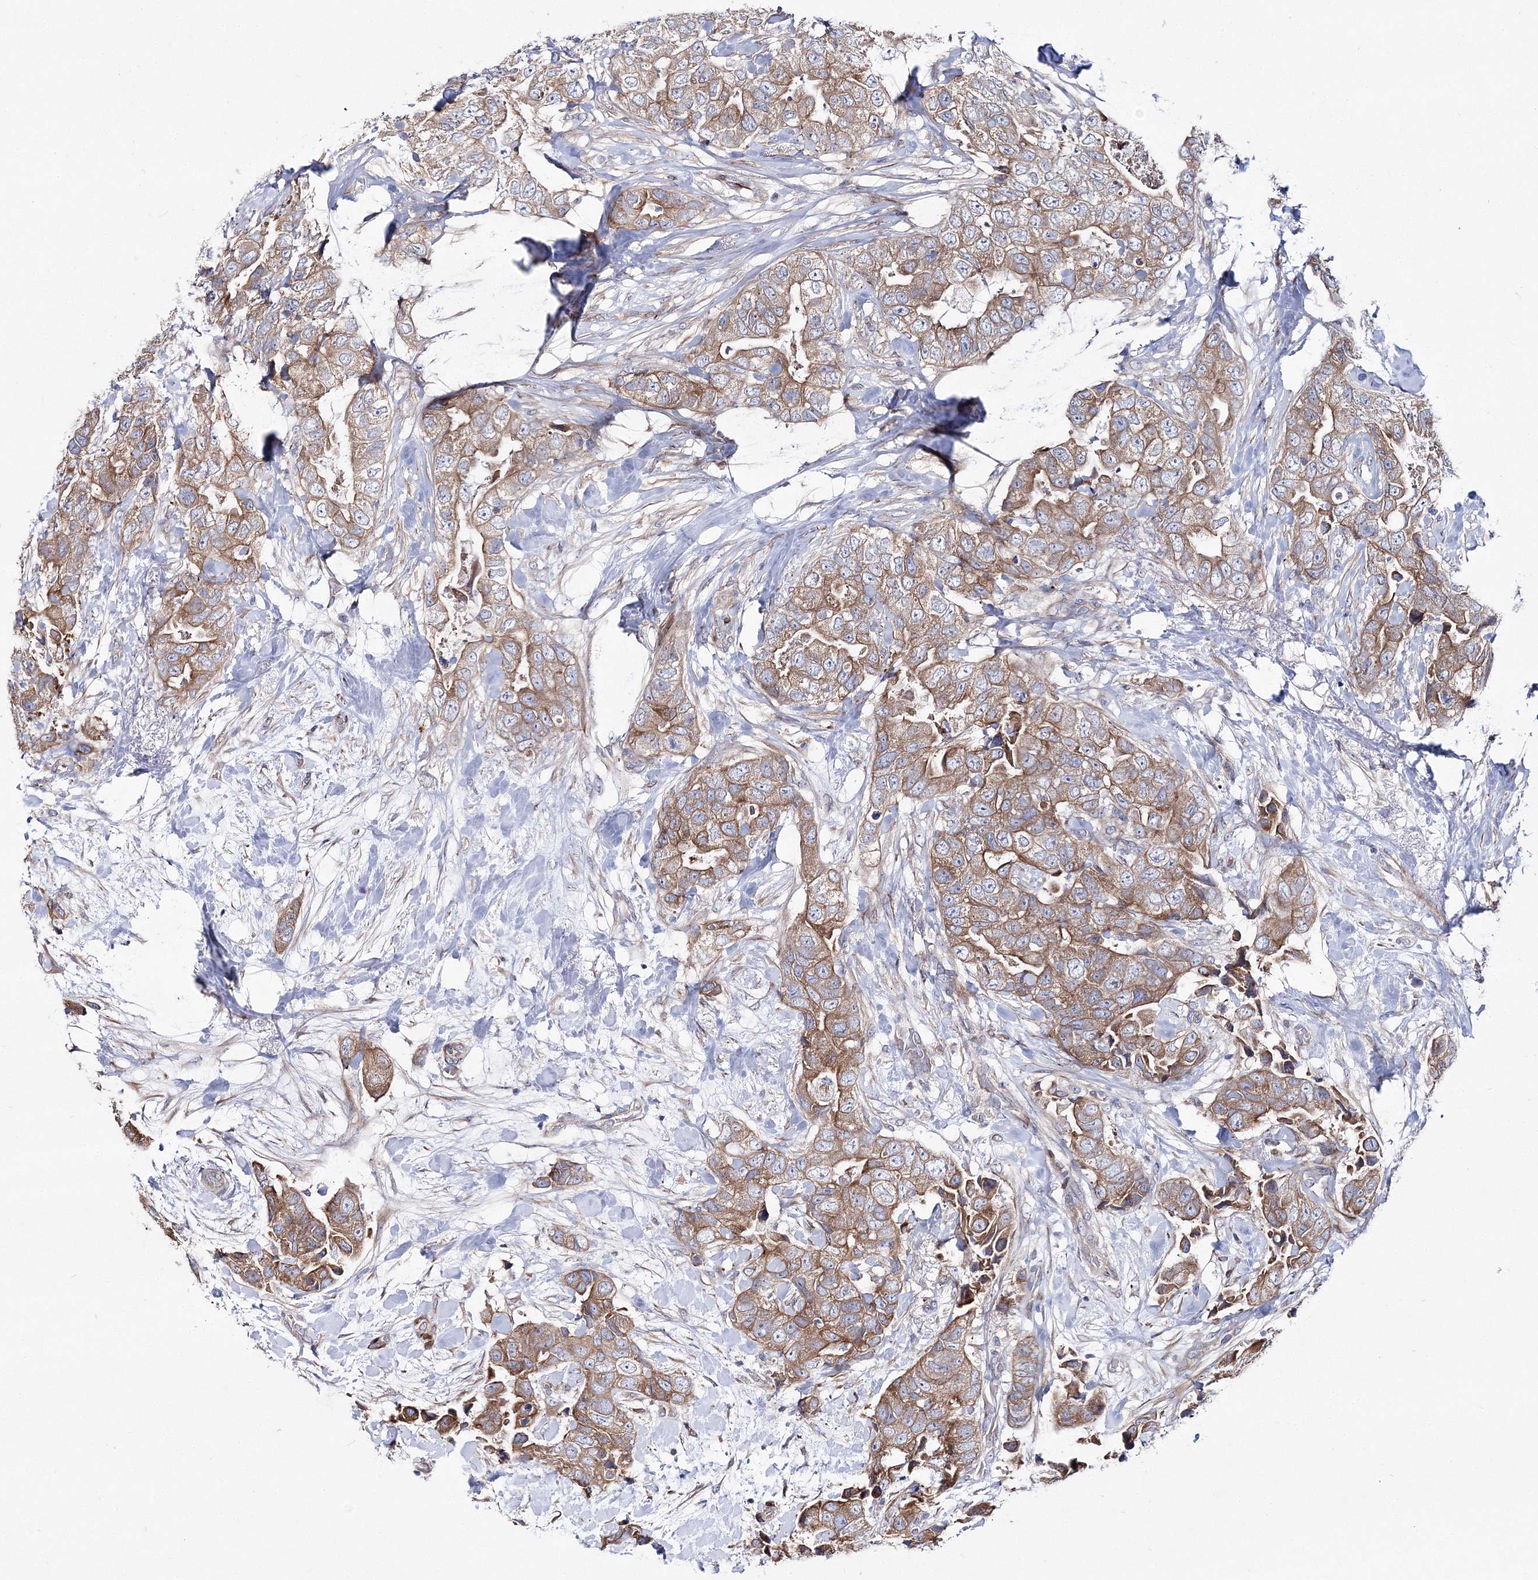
{"staining": {"intensity": "moderate", "quantity": ">75%", "location": "cytoplasmic/membranous"}, "tissue": "breast cancer", "cell_type": "Tumor cells", "image_type": "cancer", "snomed": [{"axis": "morphology", "description": "Duct carcinoma"}, {"axis": "topography", "description": "Breast"}], "caption": "Breast cancer stained with DAB IHC demonstrates medium levels of moderate cytoplasmic/membranous expression in about >75% of tumor cells.", "gene": "ARHGAP32", "patient": {"sex": "female", "age": 62}}